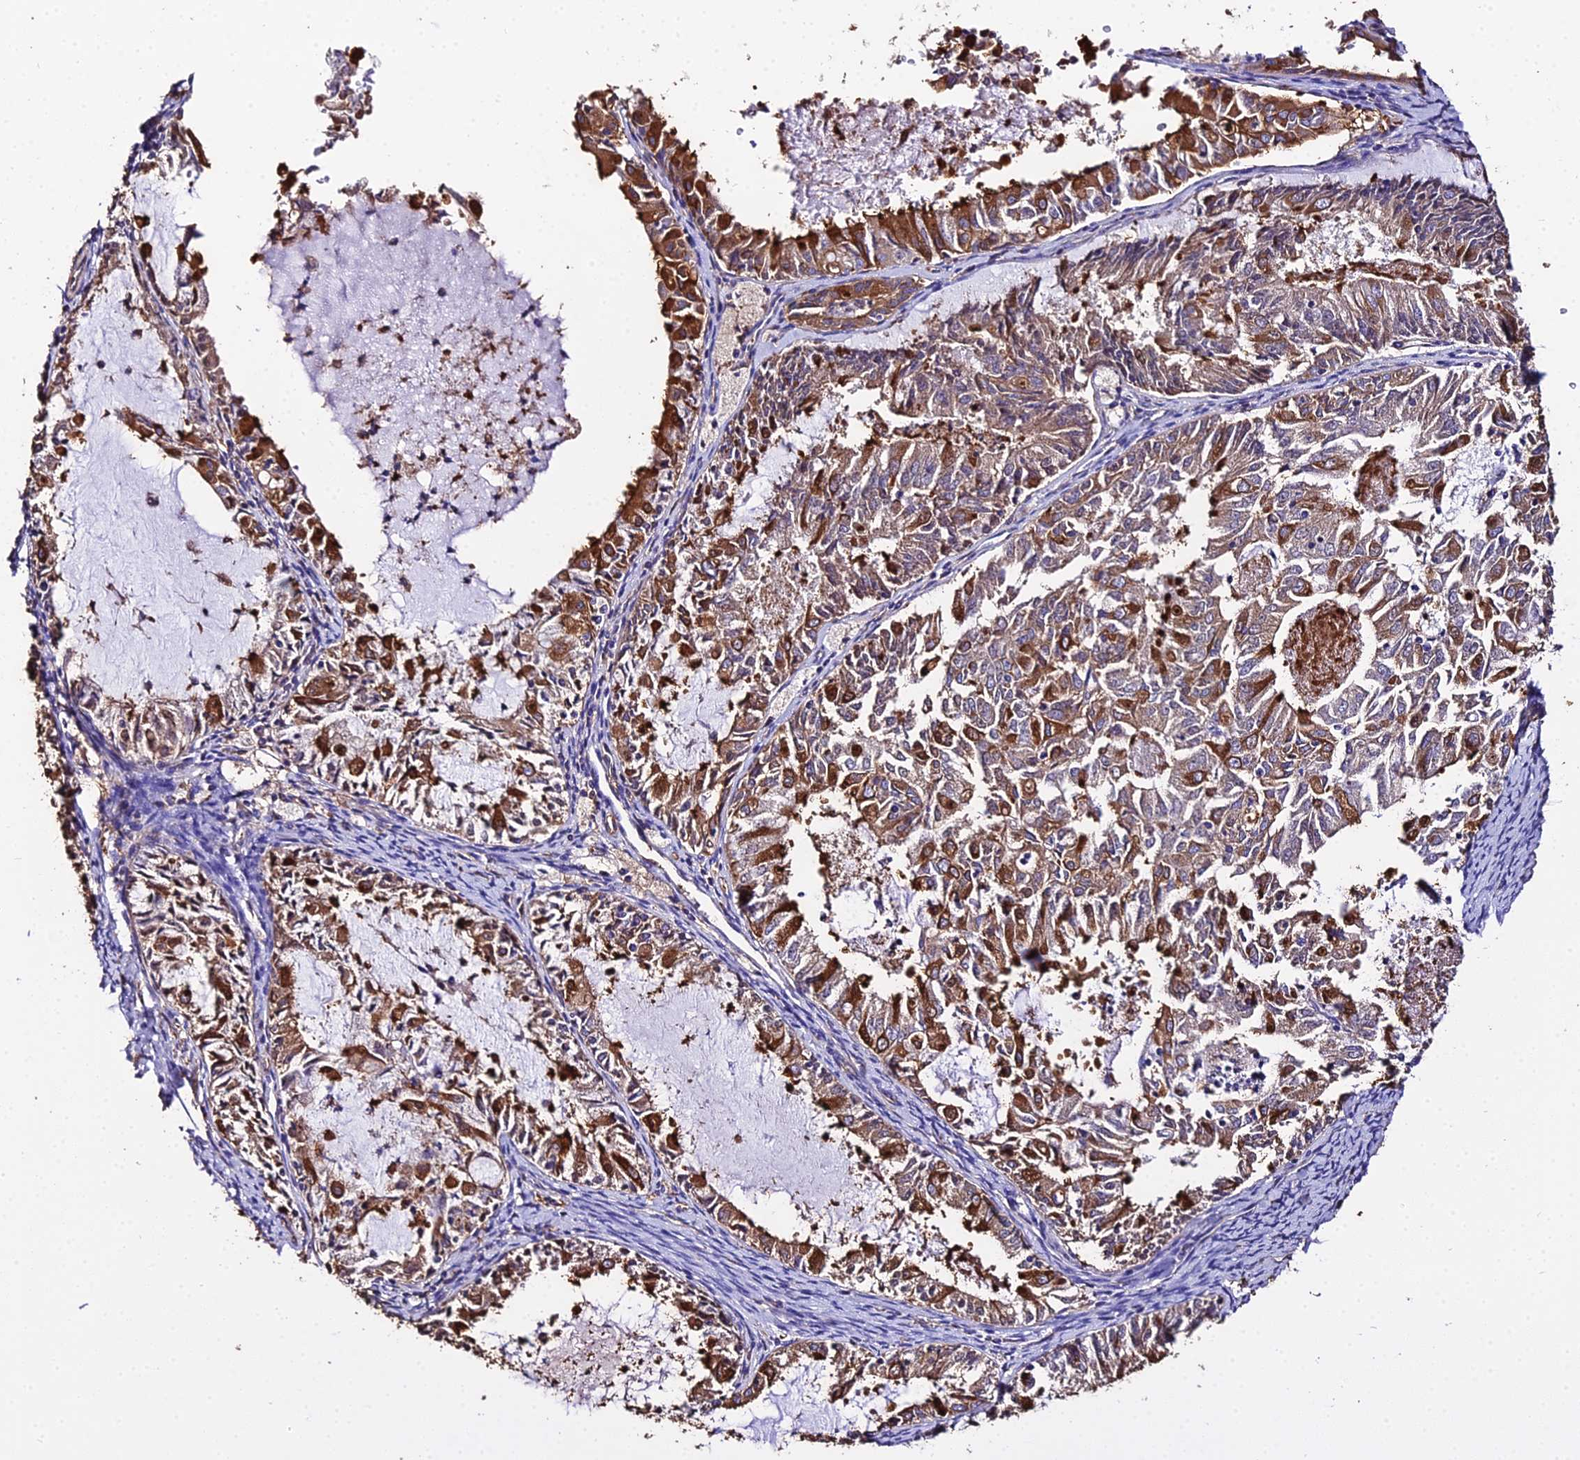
{"staining": {"intensity": "strong", "quantity": "25%-75%", "location": "cytoplasmic/membranous"}, "tissue": "endometrial cancer", "cell_type": "Tumor cells", "image_type": "cancer", "snomed": [{"axis": "morphology", "description": "Adenocarcinoma, NOS"}, {"axis": "topography", "description": "Endometrium"}], "caption": "A high amount of strong cytoplasmic/membranous expression is present in approximately 25%-75% of tumor cells in adenocarcinoma (endometrial) tissue. (Brightfield microscopy of DAB IHC at high magnification).", "gene": "TUBA3D", "patient": {"sex": "female", "age": 57}}